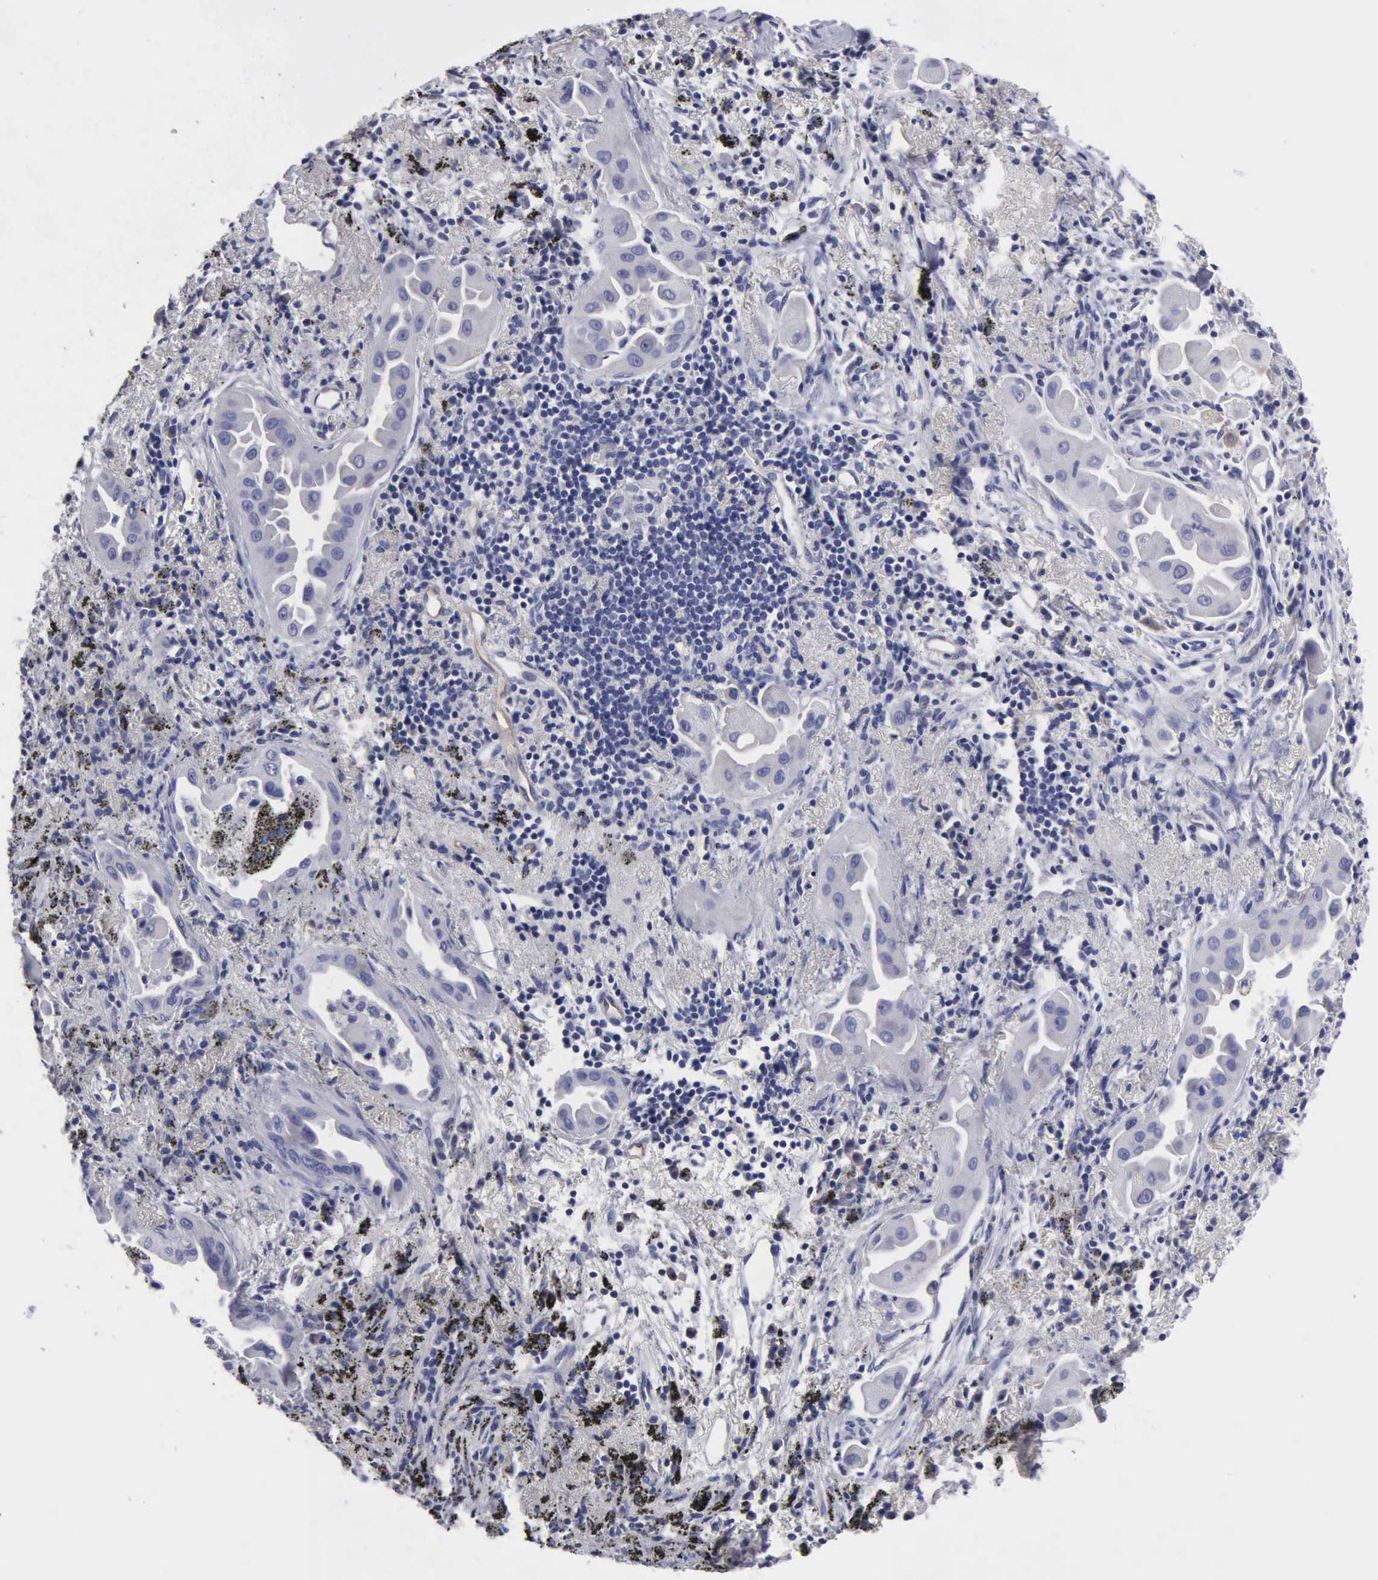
{"staining": {"intensity": "negative", "quantity": "none", "location": "none"}, "tissue": "lung cancer", "cell_type": "Tumor cells", "image_type": "cancer", "snomed": [{"axis": "morphology", "description": "Adenocarcinoma, NOS"}, {"axis": "topography", "description": "Lung"}], "caption": "Lung adenocarcinoma was stained to show a protein in brown. There is no significant expression in tumor cells.", "gene": "RDX", "patient": {"sex": "male", "age": 68}}